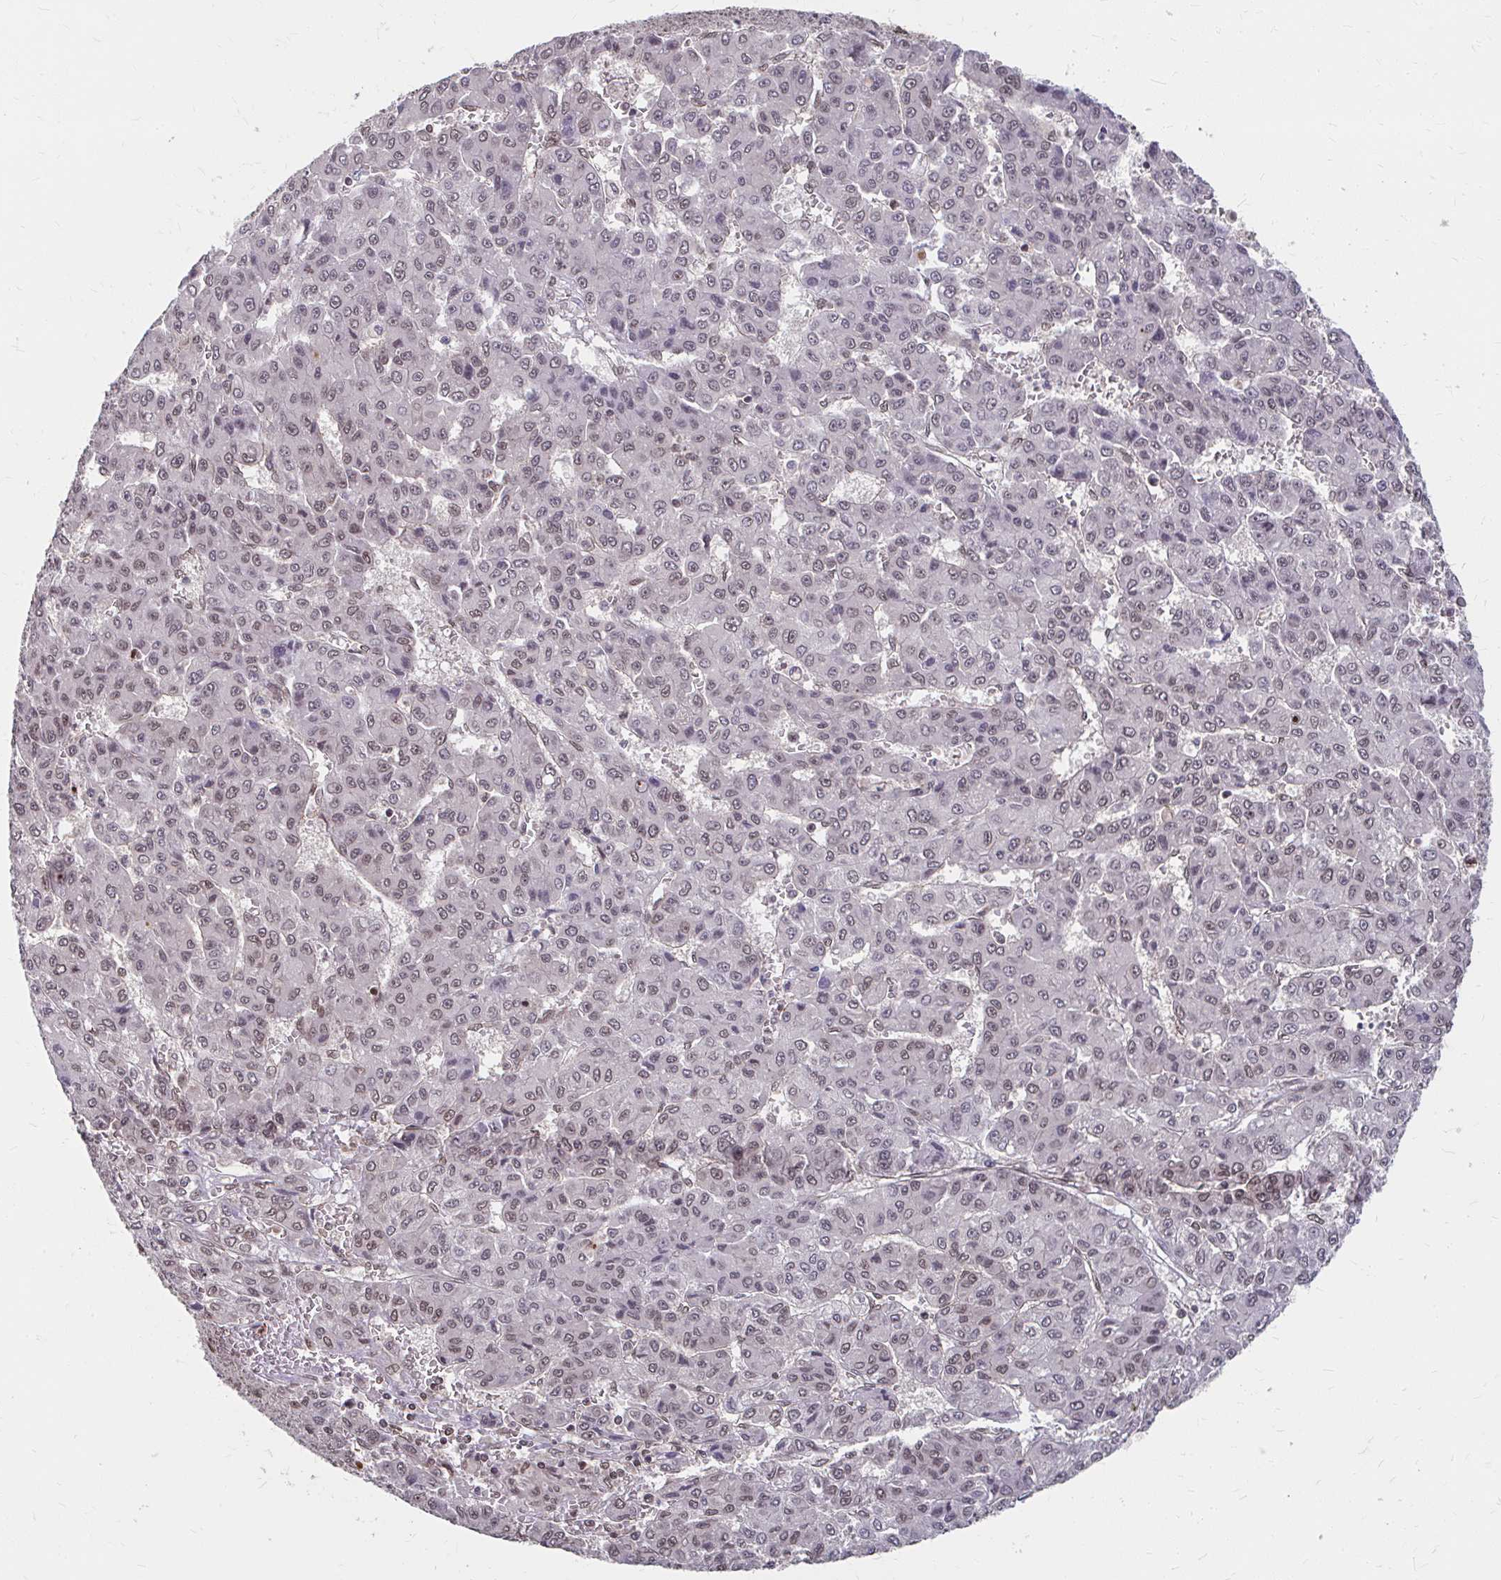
{"staining": {"intensity": "weak", "quantity": "25%-75%", "location": "cytoplasmic/membranous,nuclear"}, "tissue": "liver cancer", "cell_type": "Tumor cells", "image_type": "cancer", "snomed": [{"axis": "morphology", "description": "Carcinoma, Hepatocellular, NOS"}, {"axis": "topography", "description": "Liver"}], "caption": "The histopathology image displays immunohistochemical staining of liver cancer. There is weak cytoplasmic/membranous and nuclear staining is seen in about 25%-75% of tumor cells.", "gene": "XPO1", "patient": {"sex": "male", "age": 70}}